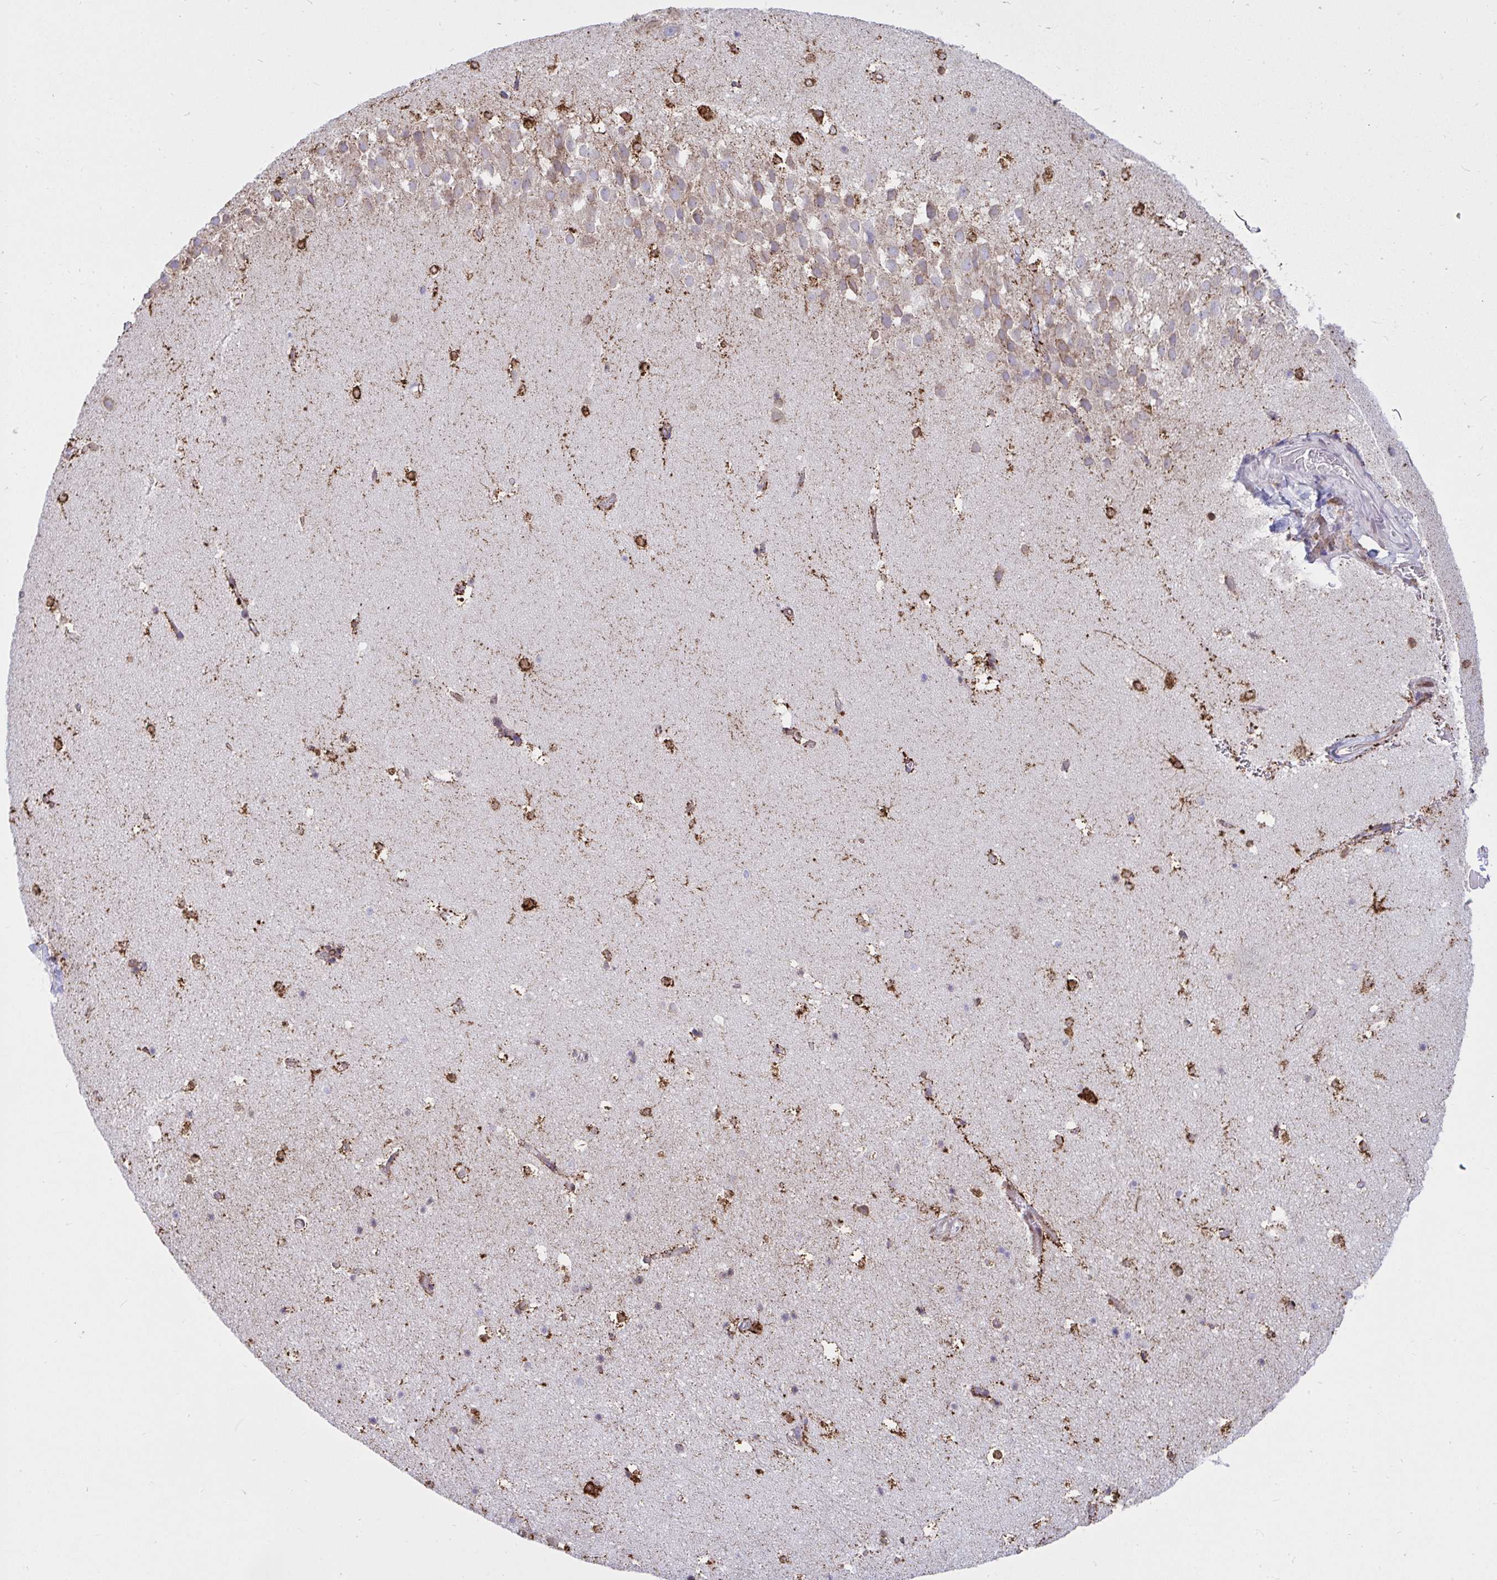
{"staining": {"intensity": "strong", "quantity": "25%-75%", "location": "cytoplasmic/membranous"}, "tissue": "hippocampus", "cell_type": "Glial cells", "image_type": "normal", "snomed": [{"axis": "morphology", "description": "Normal tissue, NOS"}, {"axis": "topography", "description": "Hippocampus"}], "caption": "A high-resolution micrograph shows IHC staining of benign hippocampus, which exhibits strong cytoplasmic/membranous staining in approximately 25%-75% of glial cells.", "gene": "ASPH", "patient": {"sex": "male", "age": 26}}